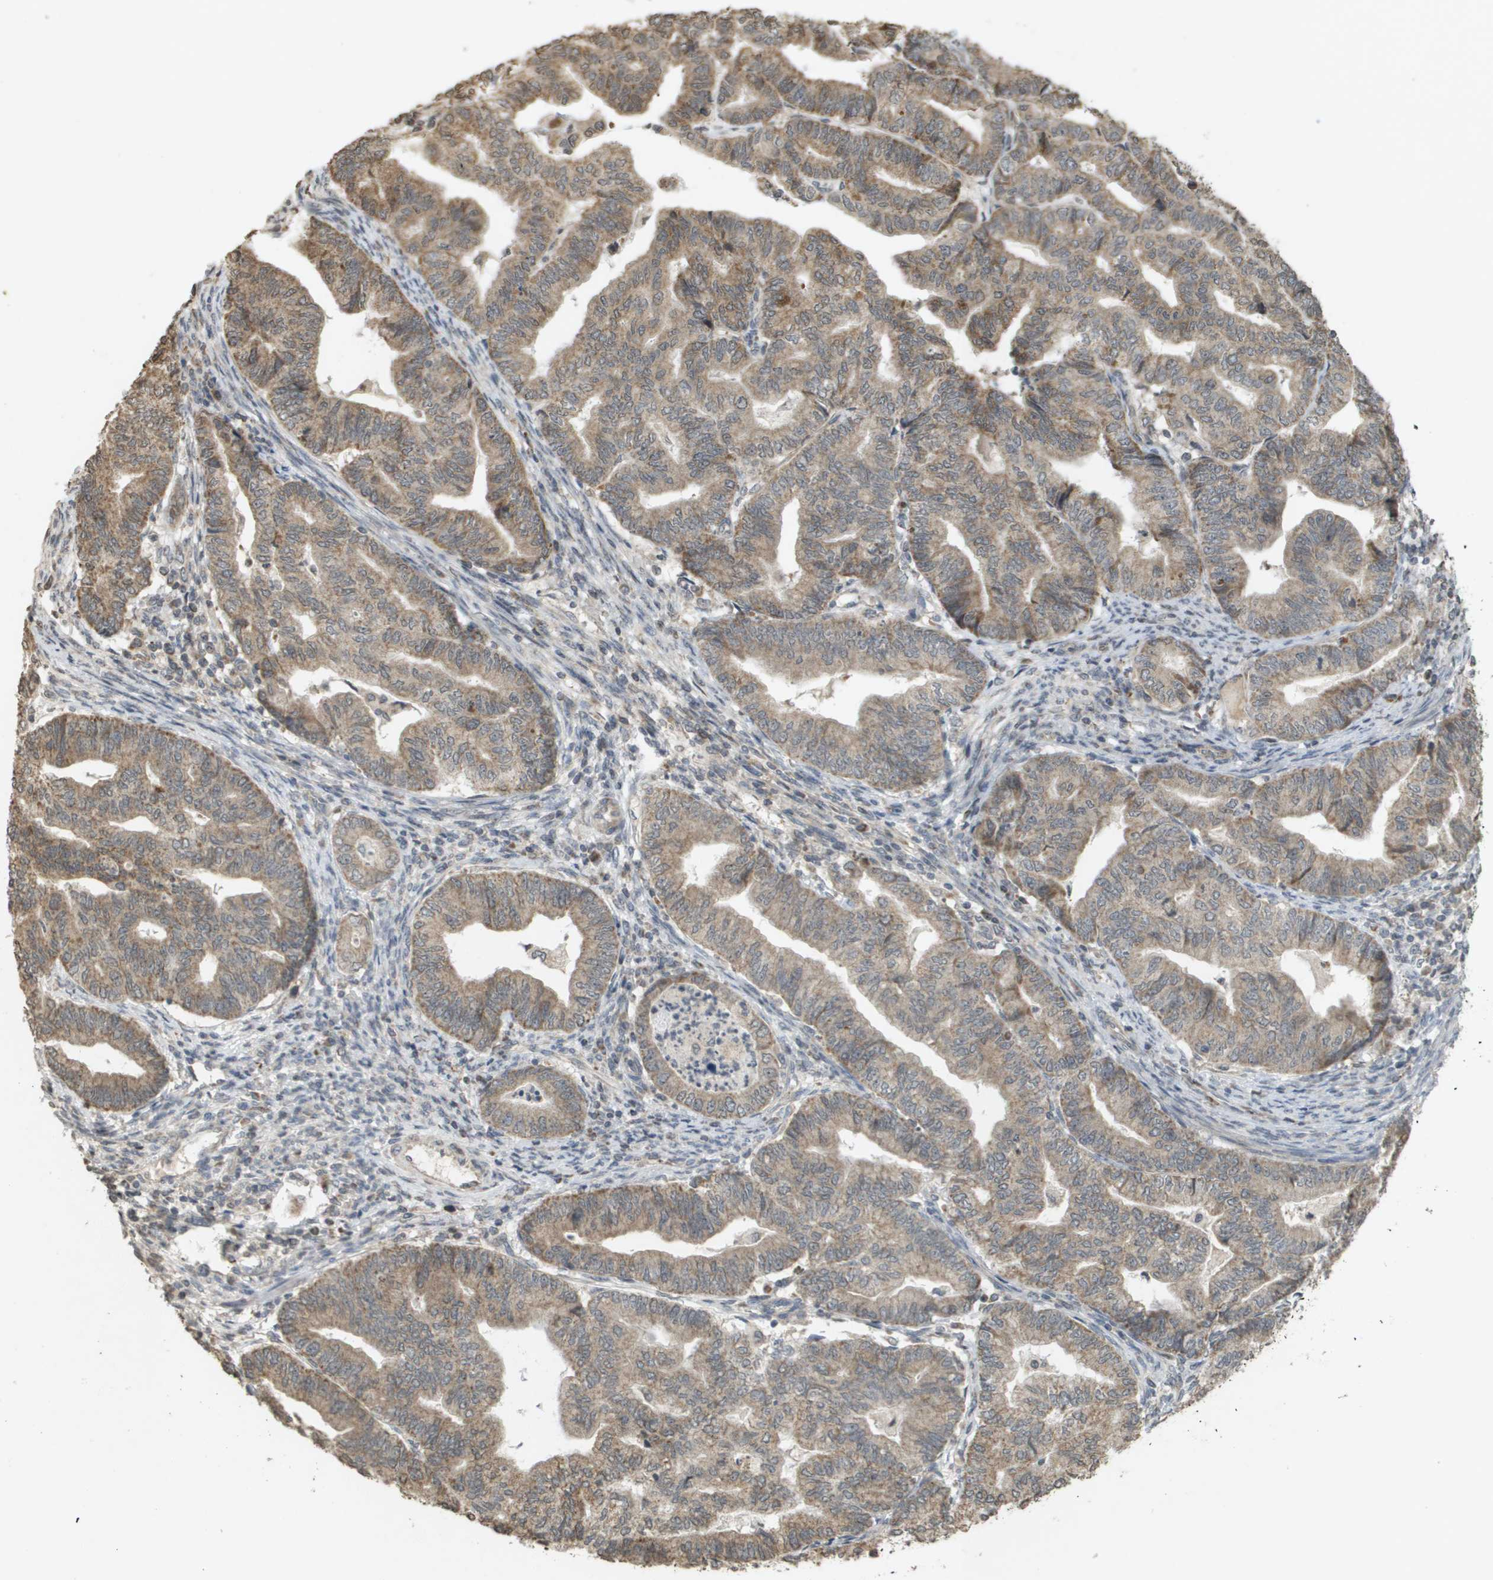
{"staining": {"intensity": "moderate", "quantity": ">75%", "location": "cytoplasmic/membranous"}, "tissue": "endometrial cancer", "cell_type": "Tumor cells", "image_type": "cancer", "snomed": [{"axis": "morphology", "description": "Adenocarcinoma, NOS"}, {"axis": "topography", "description": "Endometrium"}], "caption": "Protein staining of endometrial cancer (adenocarcinoma) tissue displays moderate cytoplasmic/membranous staining in approximately >75% of tumor cells.", "gene": "RAB21", "patient": {"sex": "female", "age": 79}}